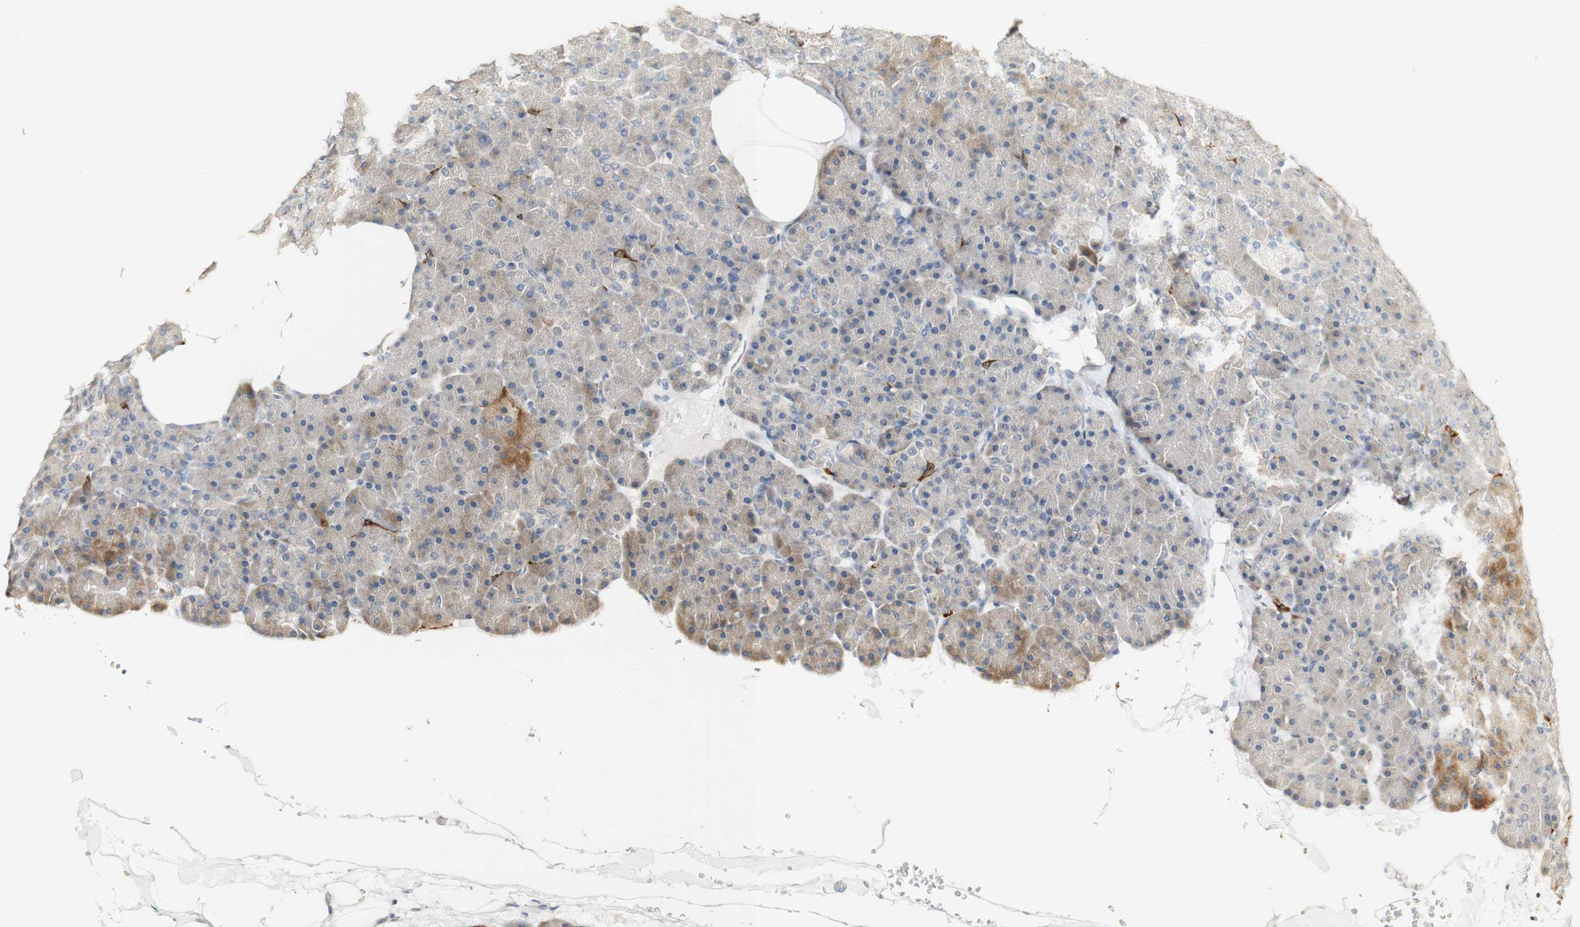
{"staining": {"intensity": "weak", "quantity": ">75%", "location": "cytoplasmic/membranous"}, "tissue": "pancreas", "cell_type": "Exocrine glandular cells", "image_type": "normal", "snomed": [{"axis": "morphology", "description": "Normal tissue, NOS"}, {"axis": "topography", "description": "Pancreas"}], "caption": "An IHC photomicrograph of unremarkable tissue is shown. Protein staining in brown labels weak cytoplasmic/membranous positivity in pancreas within exocrine glandular cells.", "gene": "FMO3", "patient": {"sex": "female", "age": 35}}